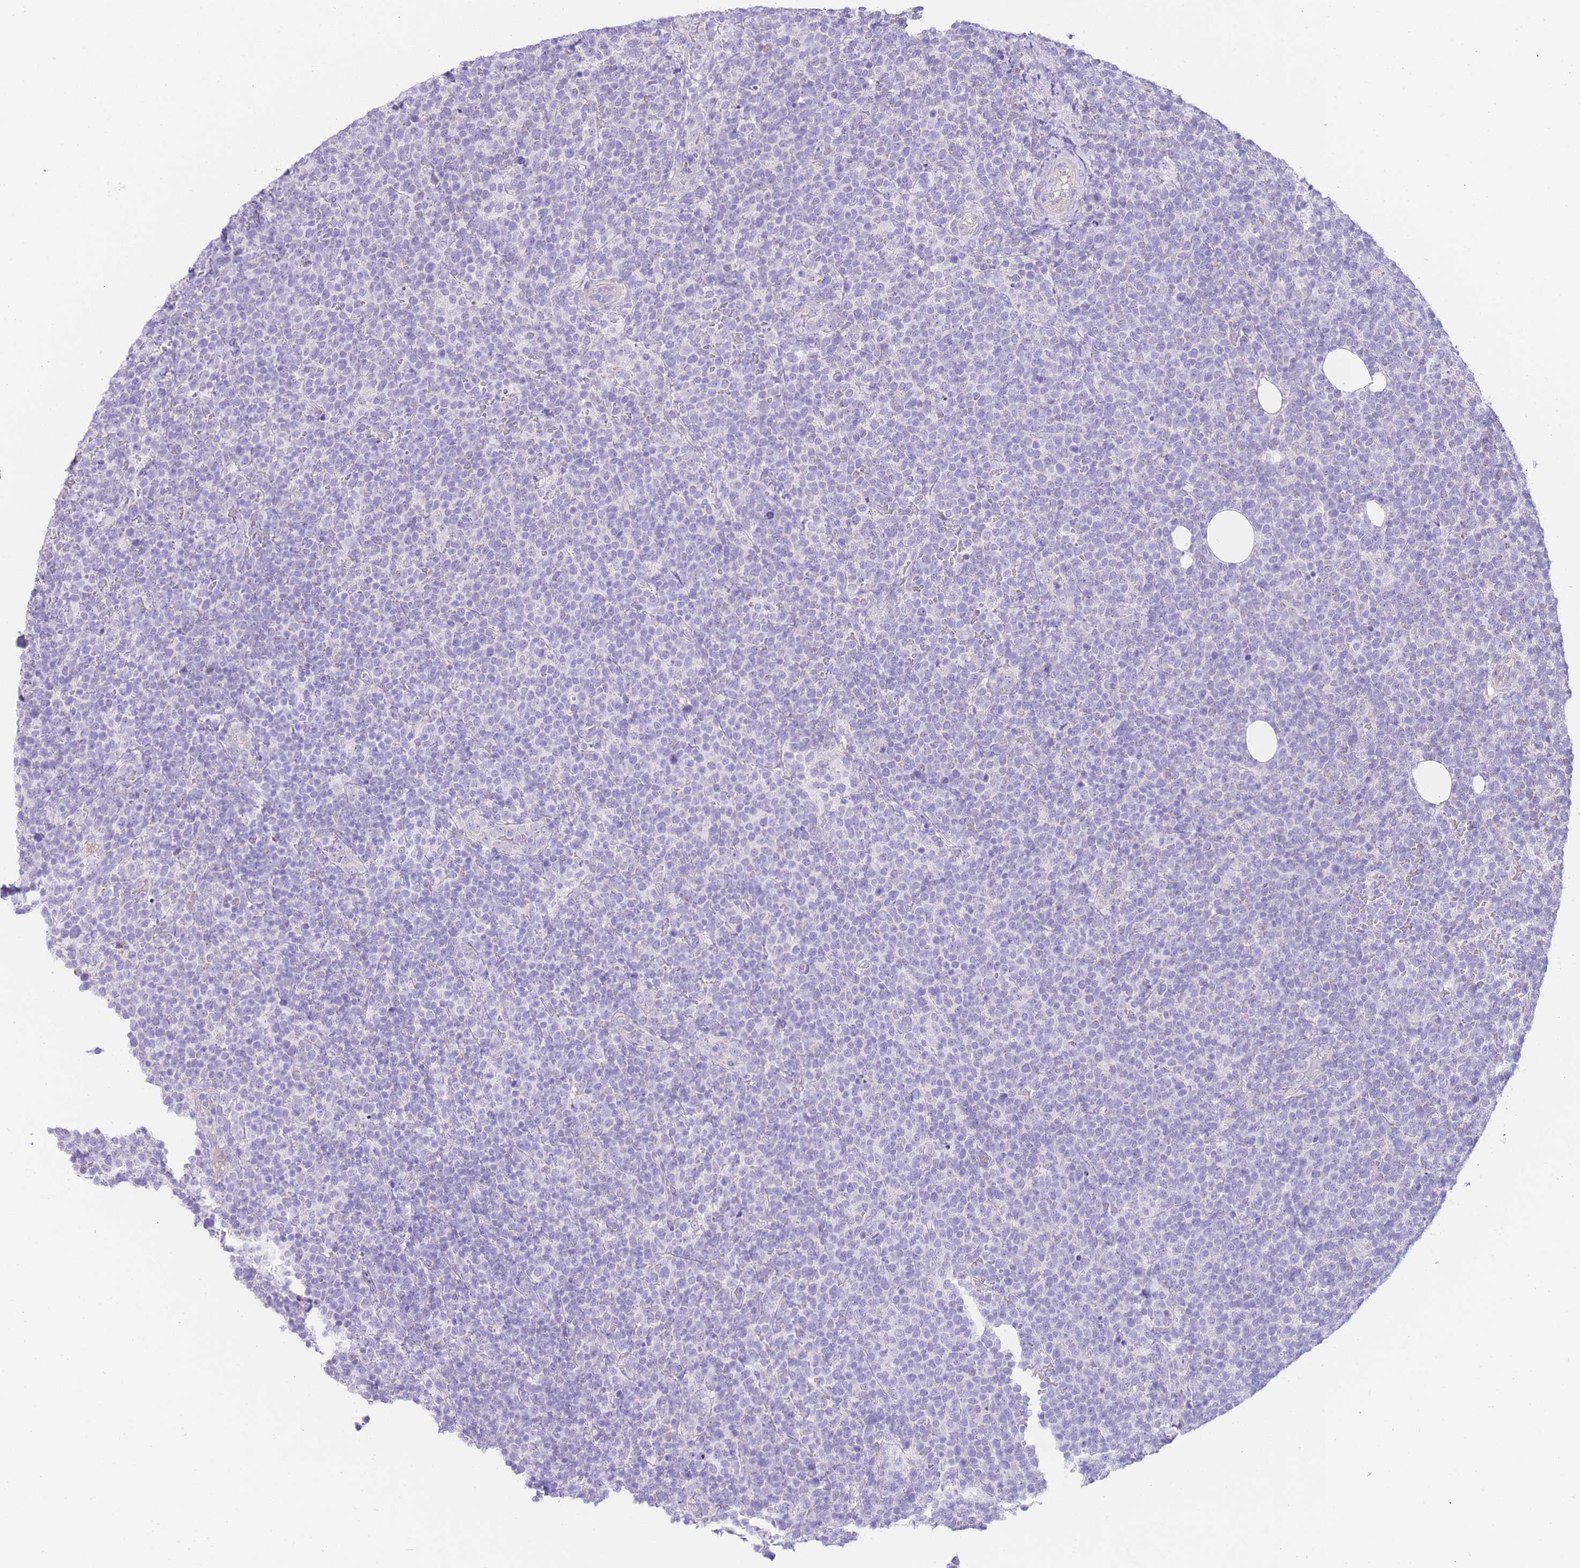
{"staining": {"intensity": "negative", "quantity": "none", "location": "none"}, "tissue": "lymphoma", "cell_type": "Tumor cells", "image_type": "cancer", "snomed": [{"axis": "morphology", "description": "Malignant lymphoma, non-Hodgkin's type, High grade"}, {"axis": "topography", "description": "Lymph node"}], "caption": "The histopathology image exhibits no significant staining in tumor cells of malignant lymphoma, non-Hodgkin's type (high-grade). The staining is performed using DAB brown chromogen with nuclei counter-stained in using hematoxylin.", "gene": "ACSM4", "patient": {"sex": "male", "age": 61}}